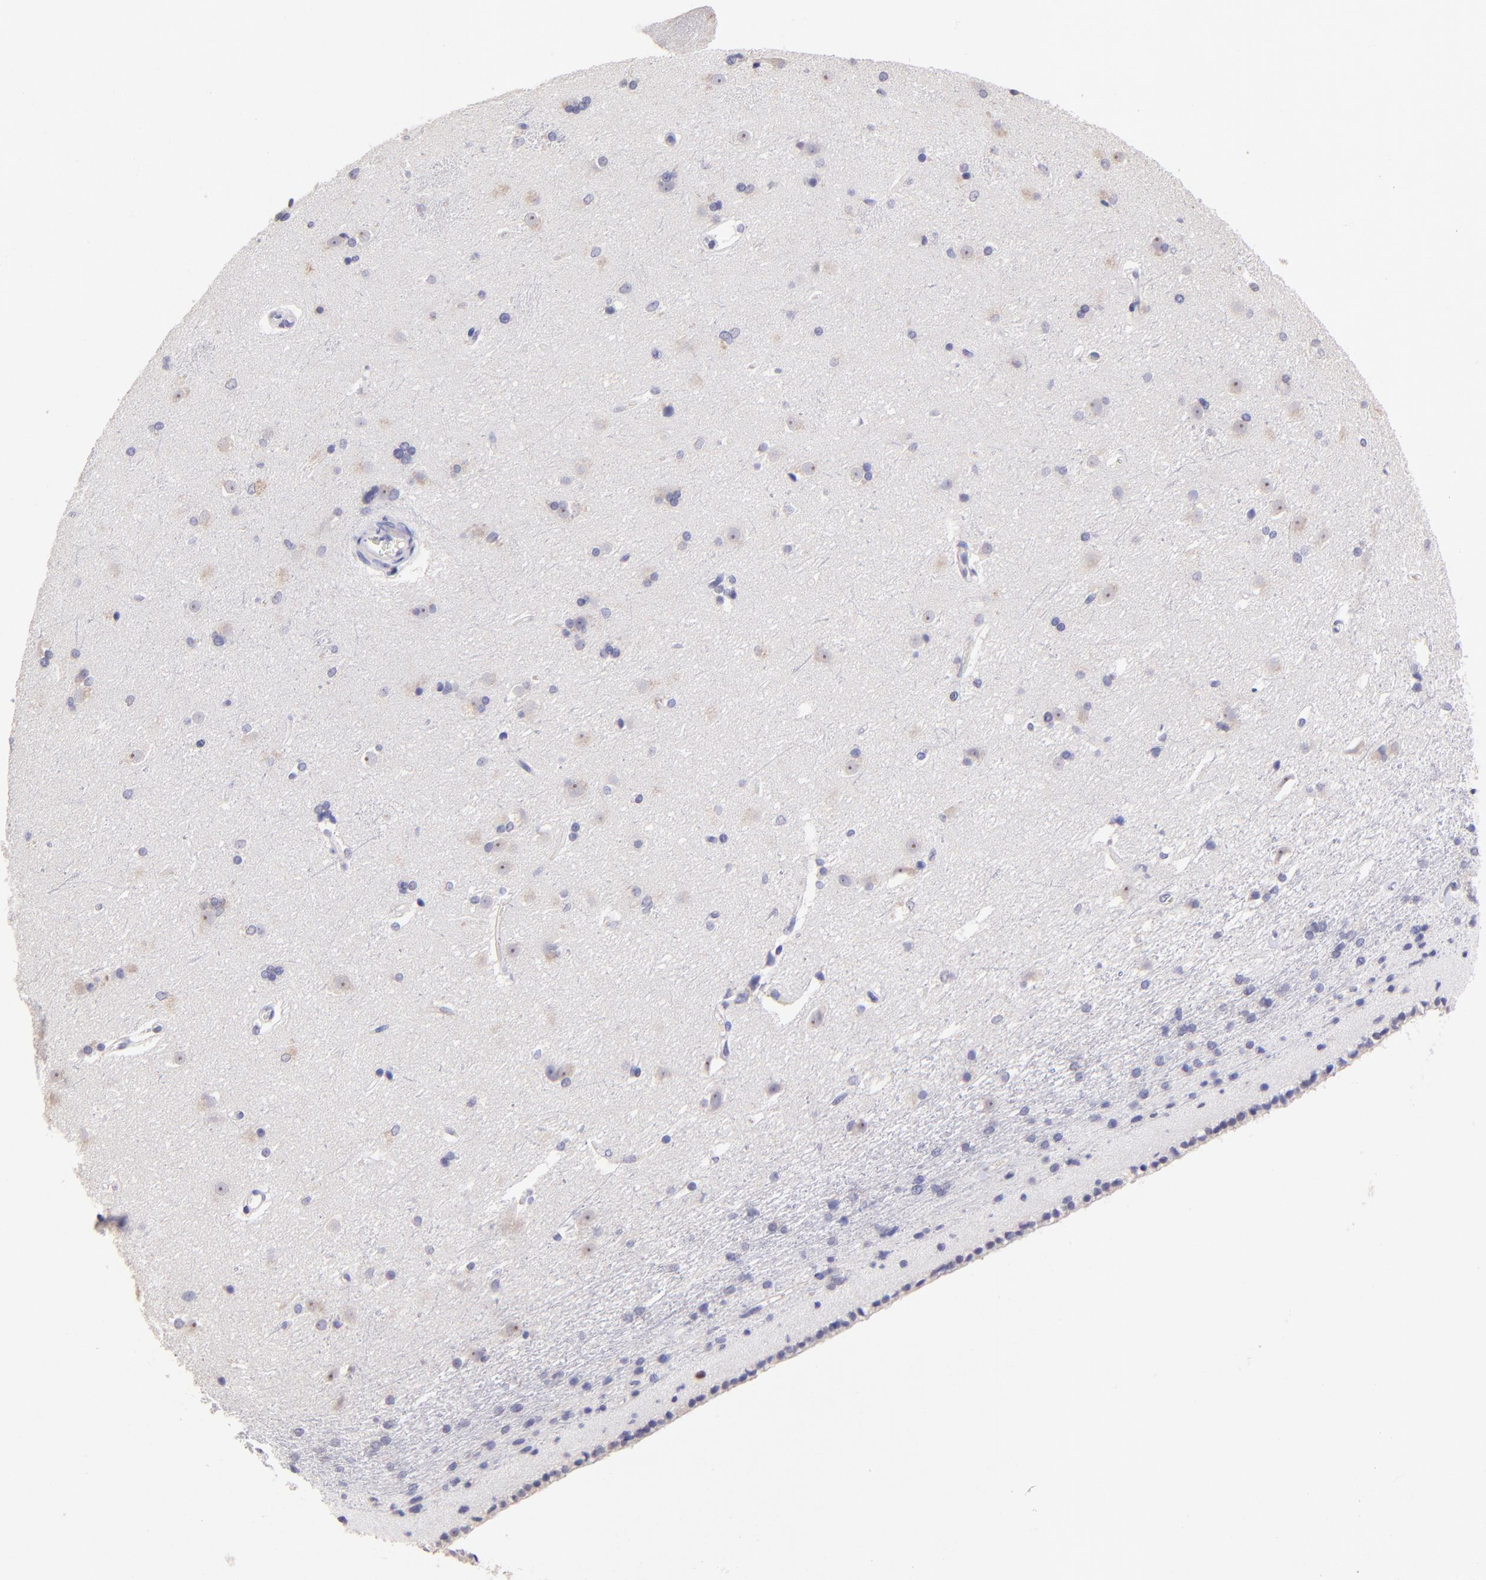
{"staining": {"intensity": "negative", "quantity": "none", "location": "none"}, "tissue": "caudate", "cell_type": "Glial cells", "image_type": "normal", "snomed": [{"axis": "morphology", "description": "Normal tissue, NOS"}, {"axis": "topography", "description": "Lateral ventricle wall"}], "caption": "Immunohistochemistry of normal caudate exhibits no positivity in glial cells.", "gene": "DNMT1", "patient": {"sex": "female", "age": 19}}